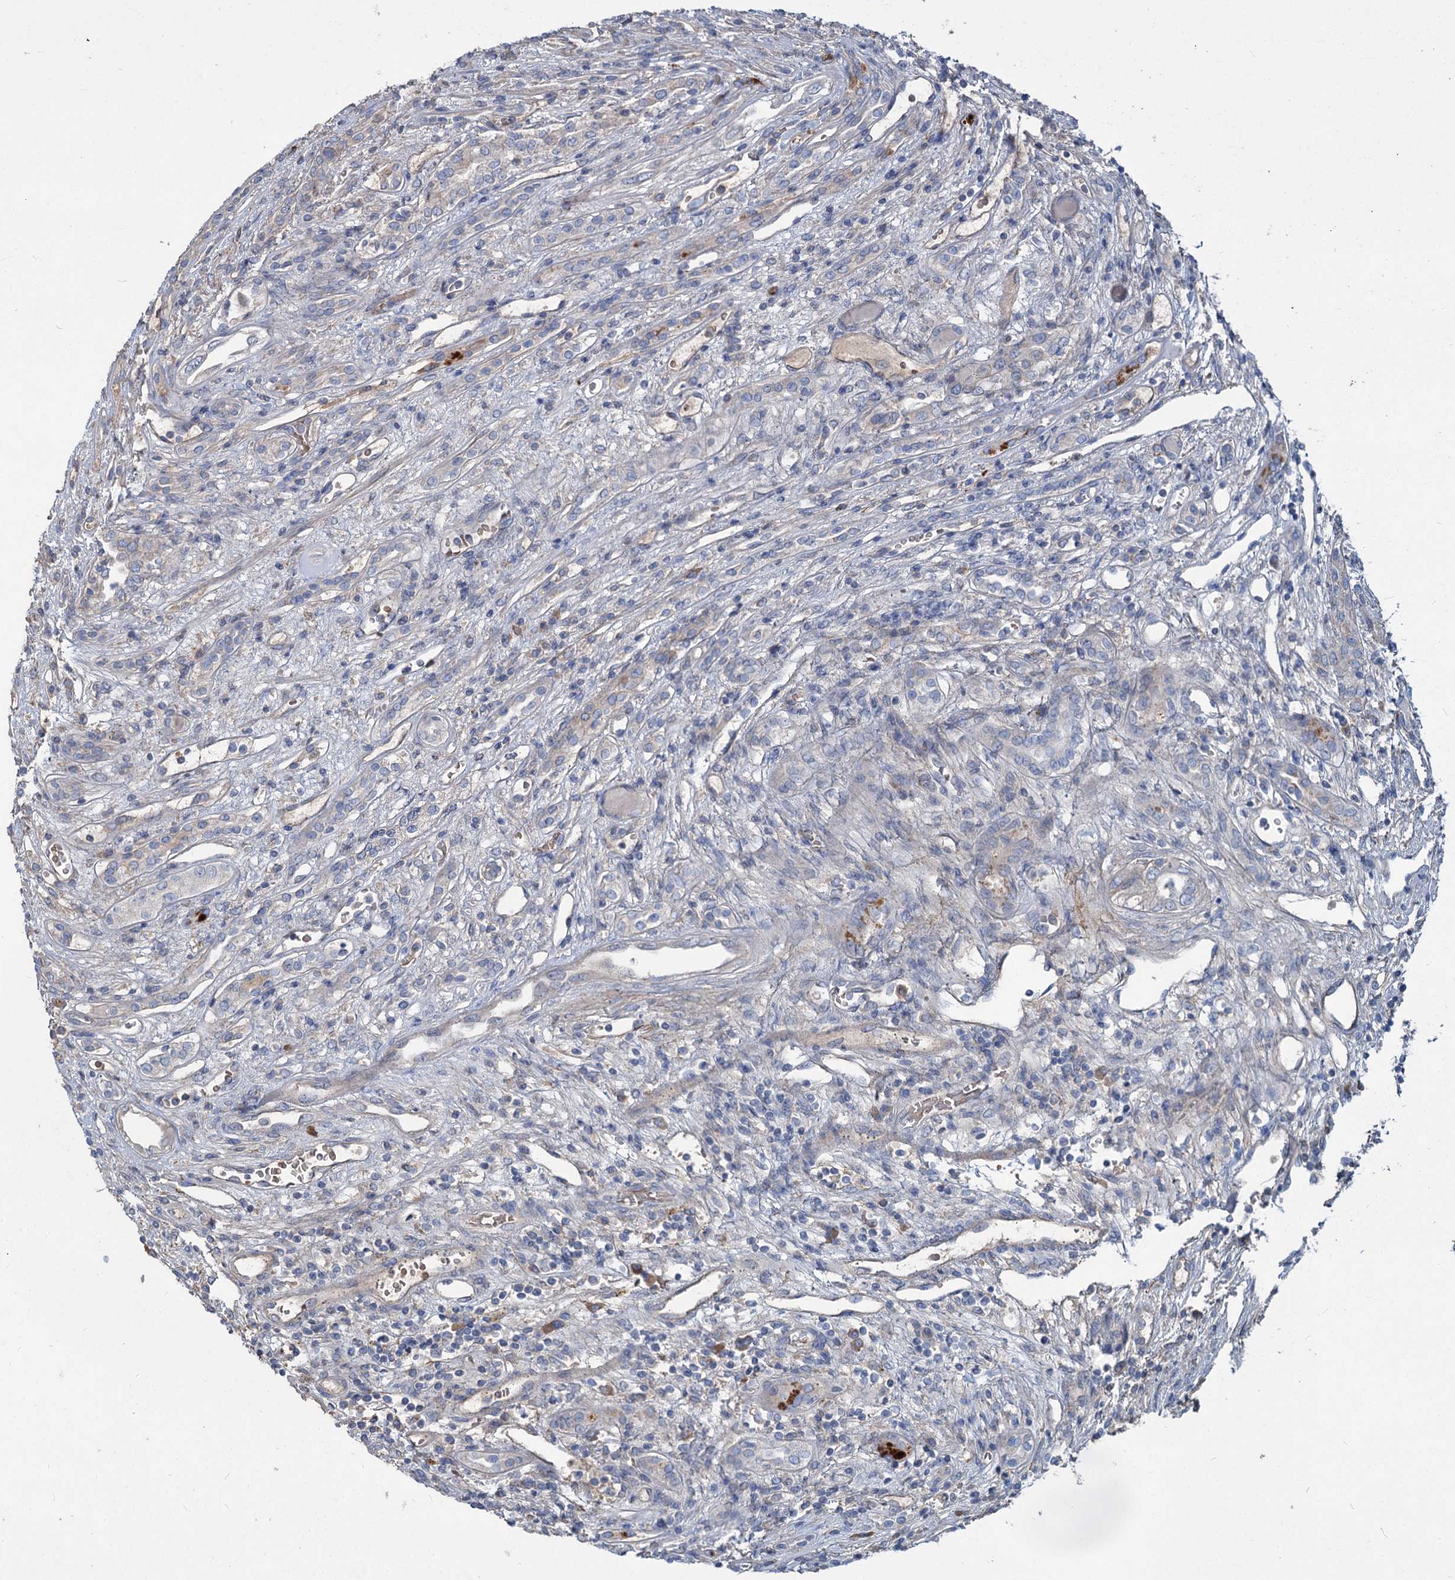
{"staining": {"intensity": "negative", "quantity": "none", "location": "none"}, "tissue": "renal cancer", "cell_type": "Tumor cells", "image_type": "cancer", "snomed": [{"axis": "morphology", "description": "Adenocarcinoma, NOS"}, {"axis": "topography", "description": "Kidney"}], "caption": "This is an immunohistochemistry photomicrograph of renal adenocarcinoma. There is no positivity in tumor cells.", "gene": "URAD", "patient": {"sex": "female", "age": 54}}